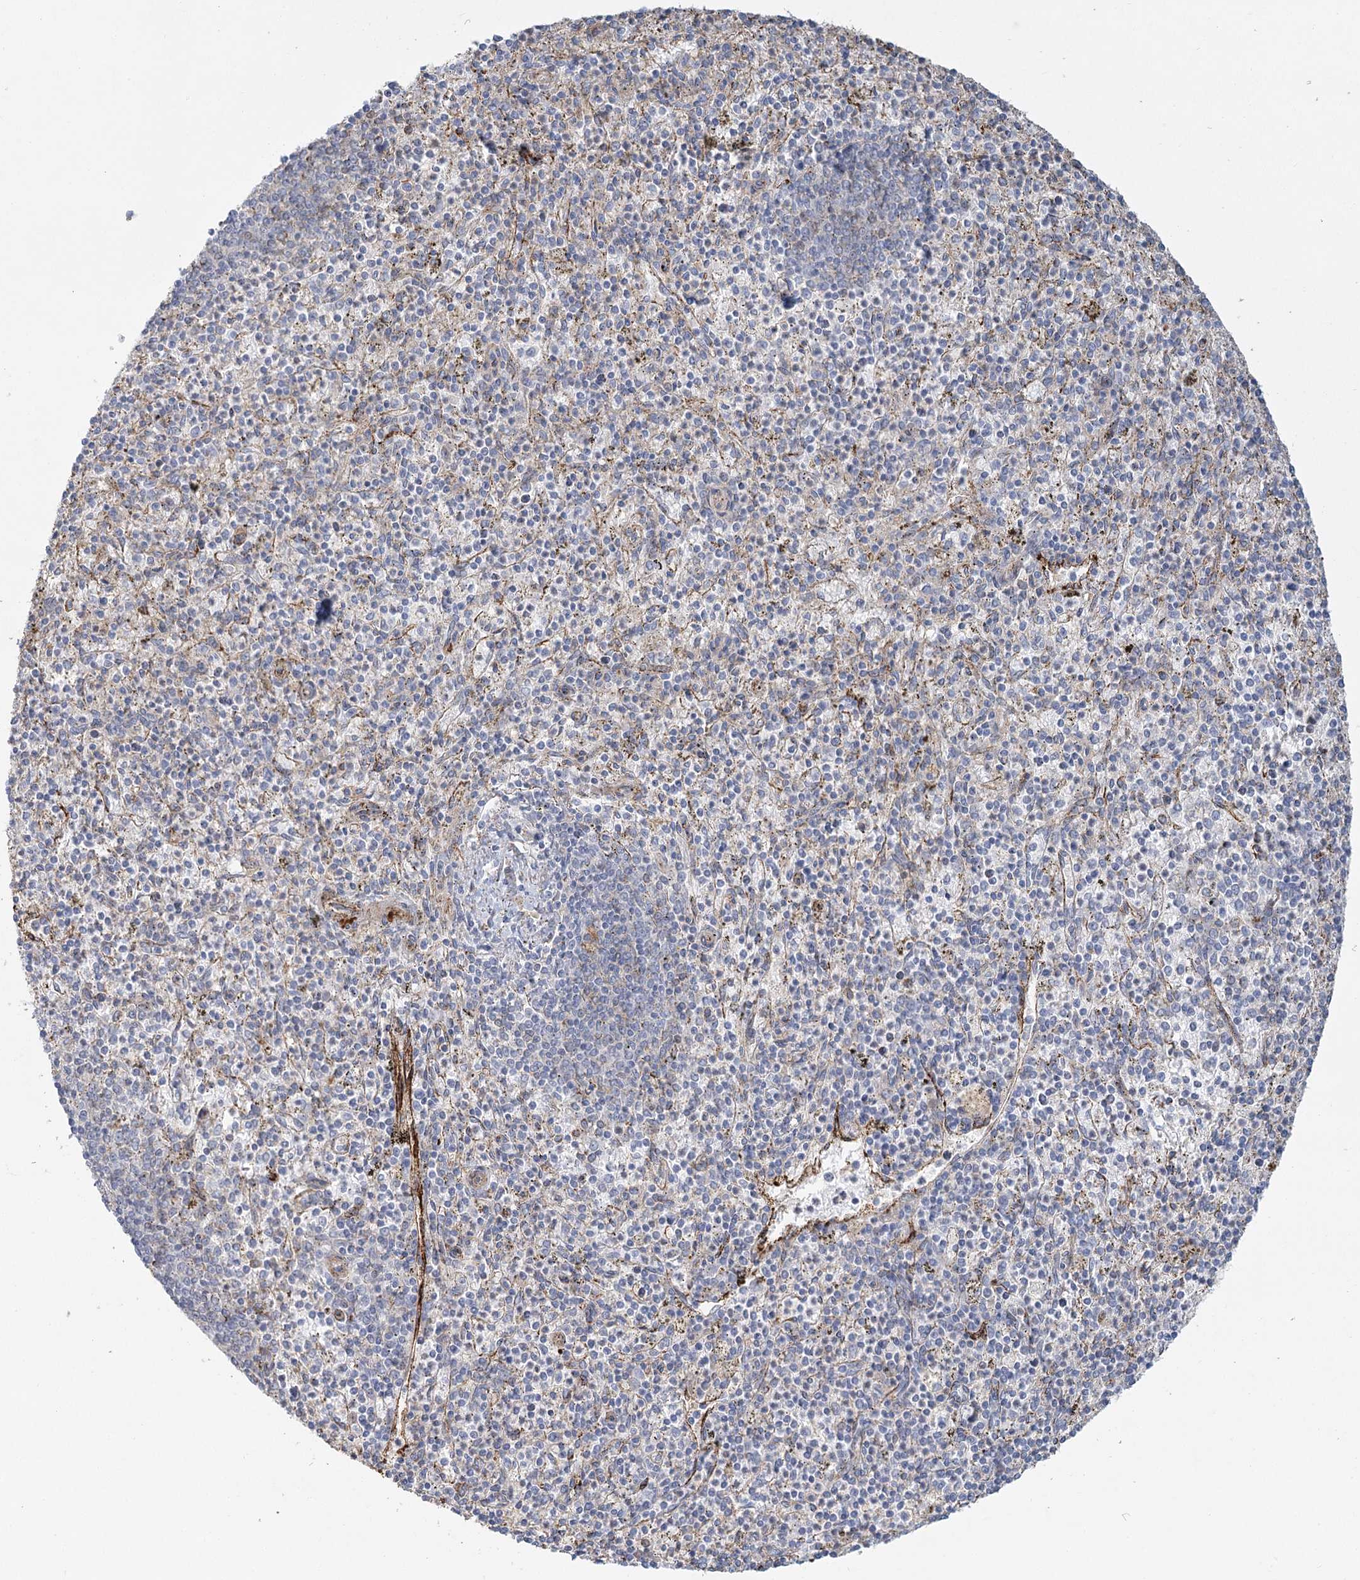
{"staining": {"intensity": "negative", "quantity": "none", "location": "none"}, "tissue": "spleen", "cell_type": "Cells in red pulp", "image_type": "normal", "snomed": [{"axis": "morphology", "description": "Normal tissue, NOS"}, {"axis": "topography", "description": "Spleen"}], "caption": "Protein analysis of benign spleen displays no significant staining in cells in red pulp.", "gene": "KBTBD4", "patient": {"sex": "male", "age": 72}}